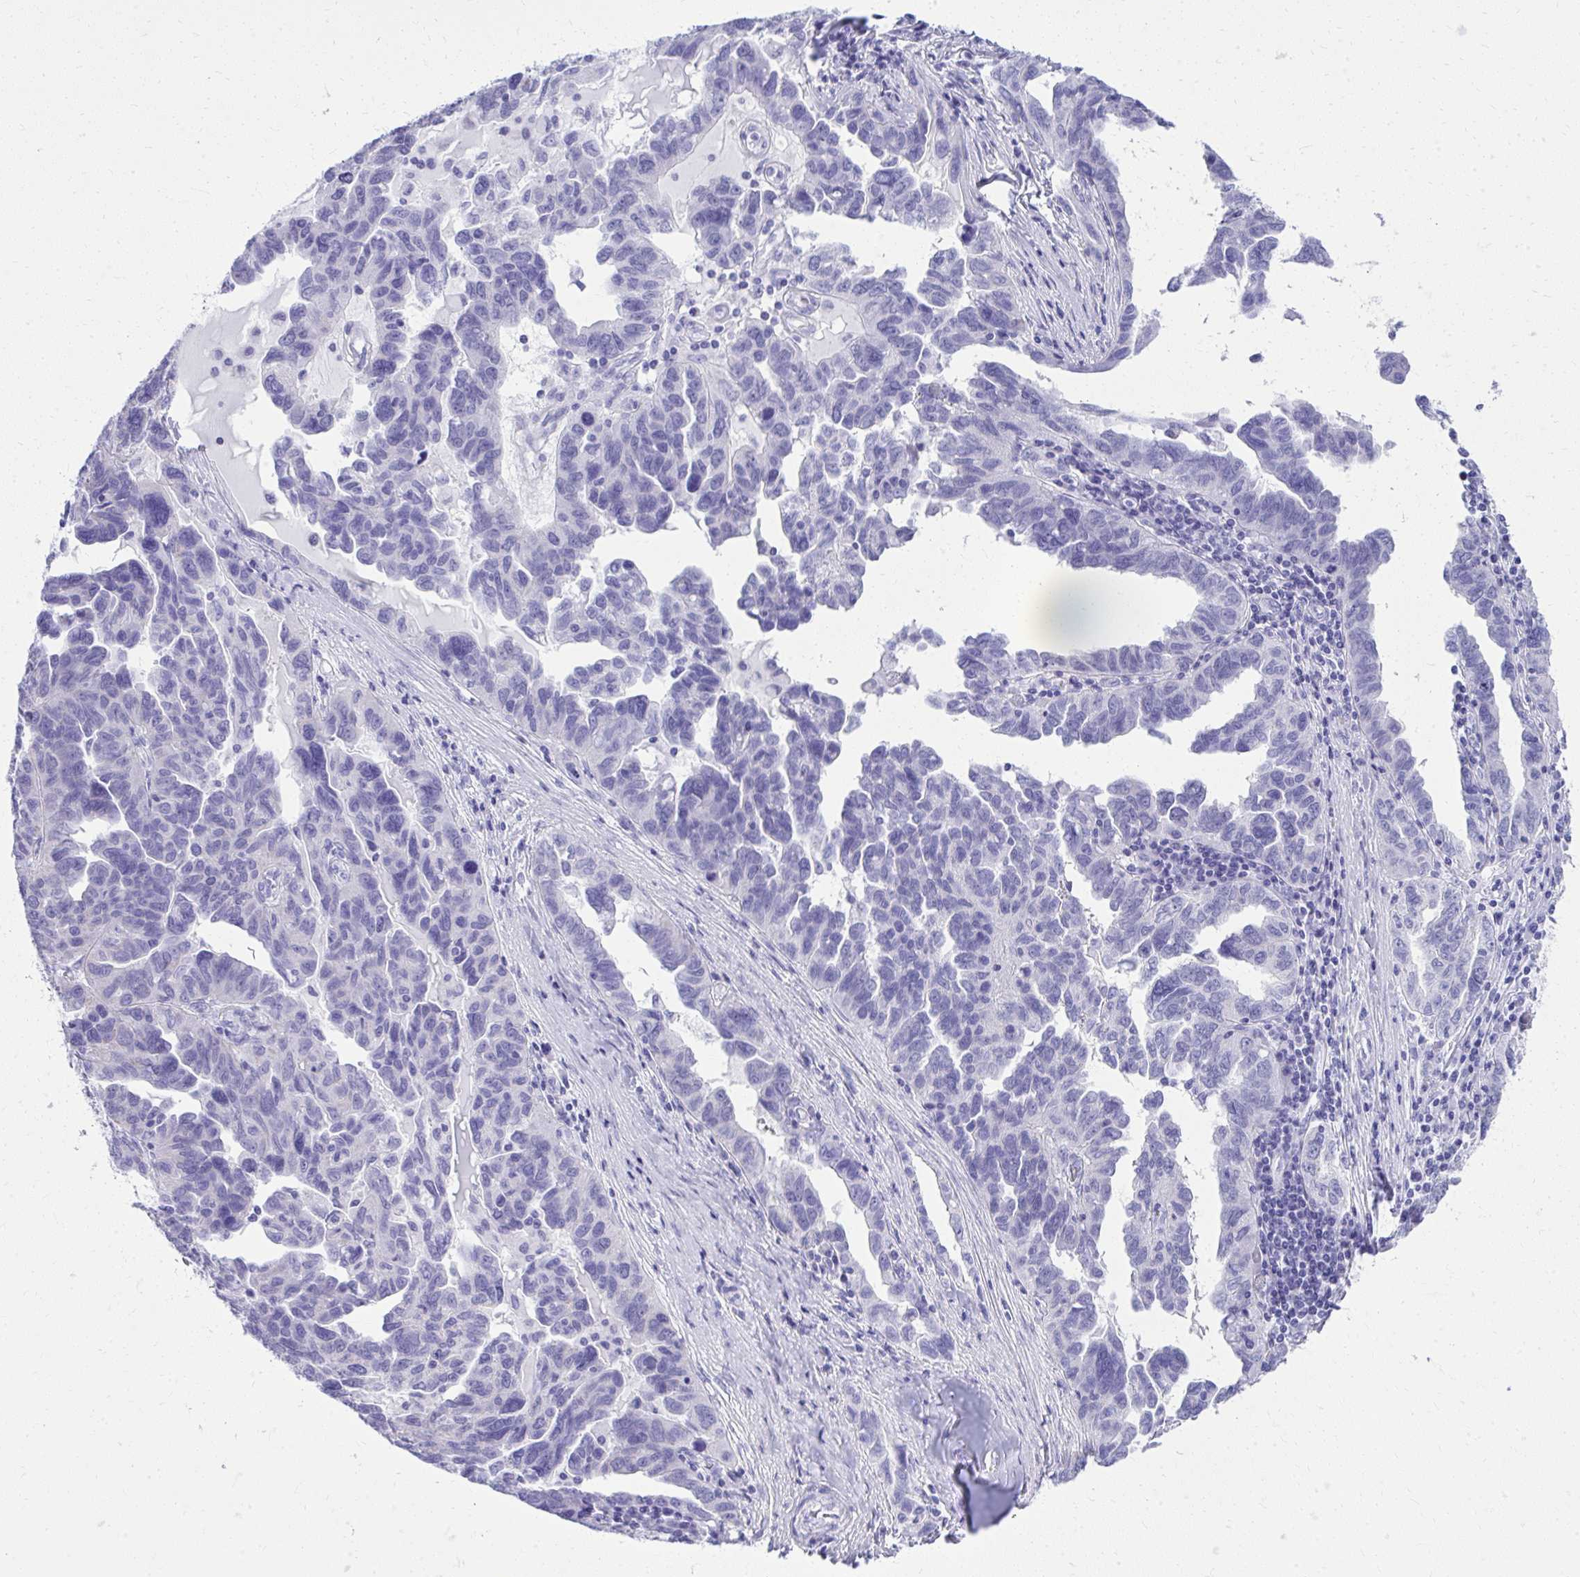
{"staining": {"intensity": "negative", "quantity": "none", "location": "none"}, "tissue": "ovarian cancer", "cell_type": "Tumor cells", "image_type": "cancer", "snomed": [{"axis": "morphology", "description": "Cystadenocarcinoma, serous, NOS"}, {"axis": "topography", "description": "Ovary"}], "caption": "A micrograph of human ovarian cancer is negative for staining in tumor cells.", "gene": "RALYL", "patient": {"sex": "female", "age": 64}}